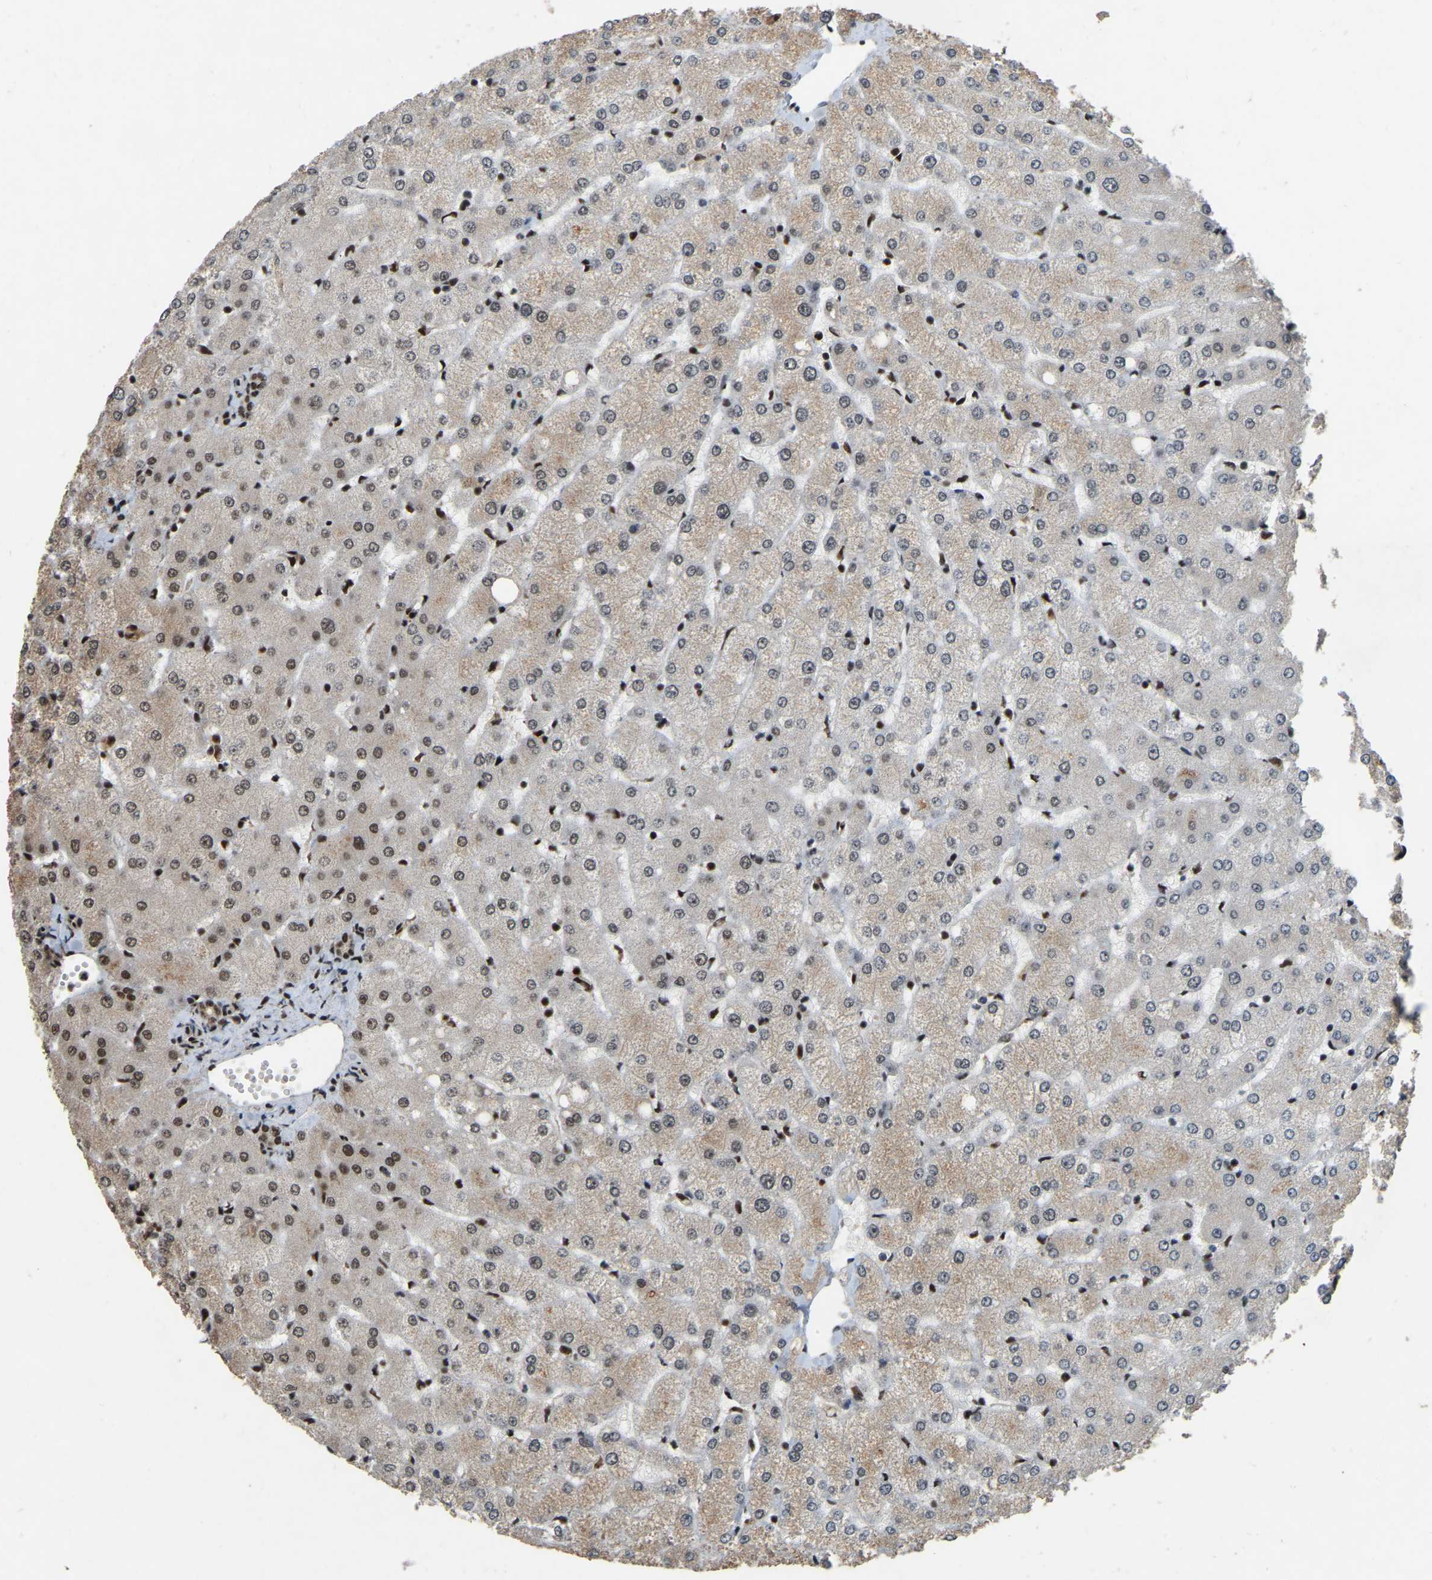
{"staining": {"intensity": "moderate", "quantity": ">75%", "location": "nuclear"}, "tissue": "liver", "cell_type": "Cholangiocytes", "image_type": "normal", "snomed": [{"axis": "morphology", "description": "Normal tissue, NOS"}, {"axis": "topography", "description": "Liver"}], "caption": "Immunohistochemistry (IHC) image of benign liver: human liver stained using immunohistochemistry shows medium levels of moderate protein expression localized specifically in the nuclear of cholangiocytes, appearing as a nuclear brown color.", "gene": "TBL1XR1", "patient": {"sex": "female", "age": 54}}